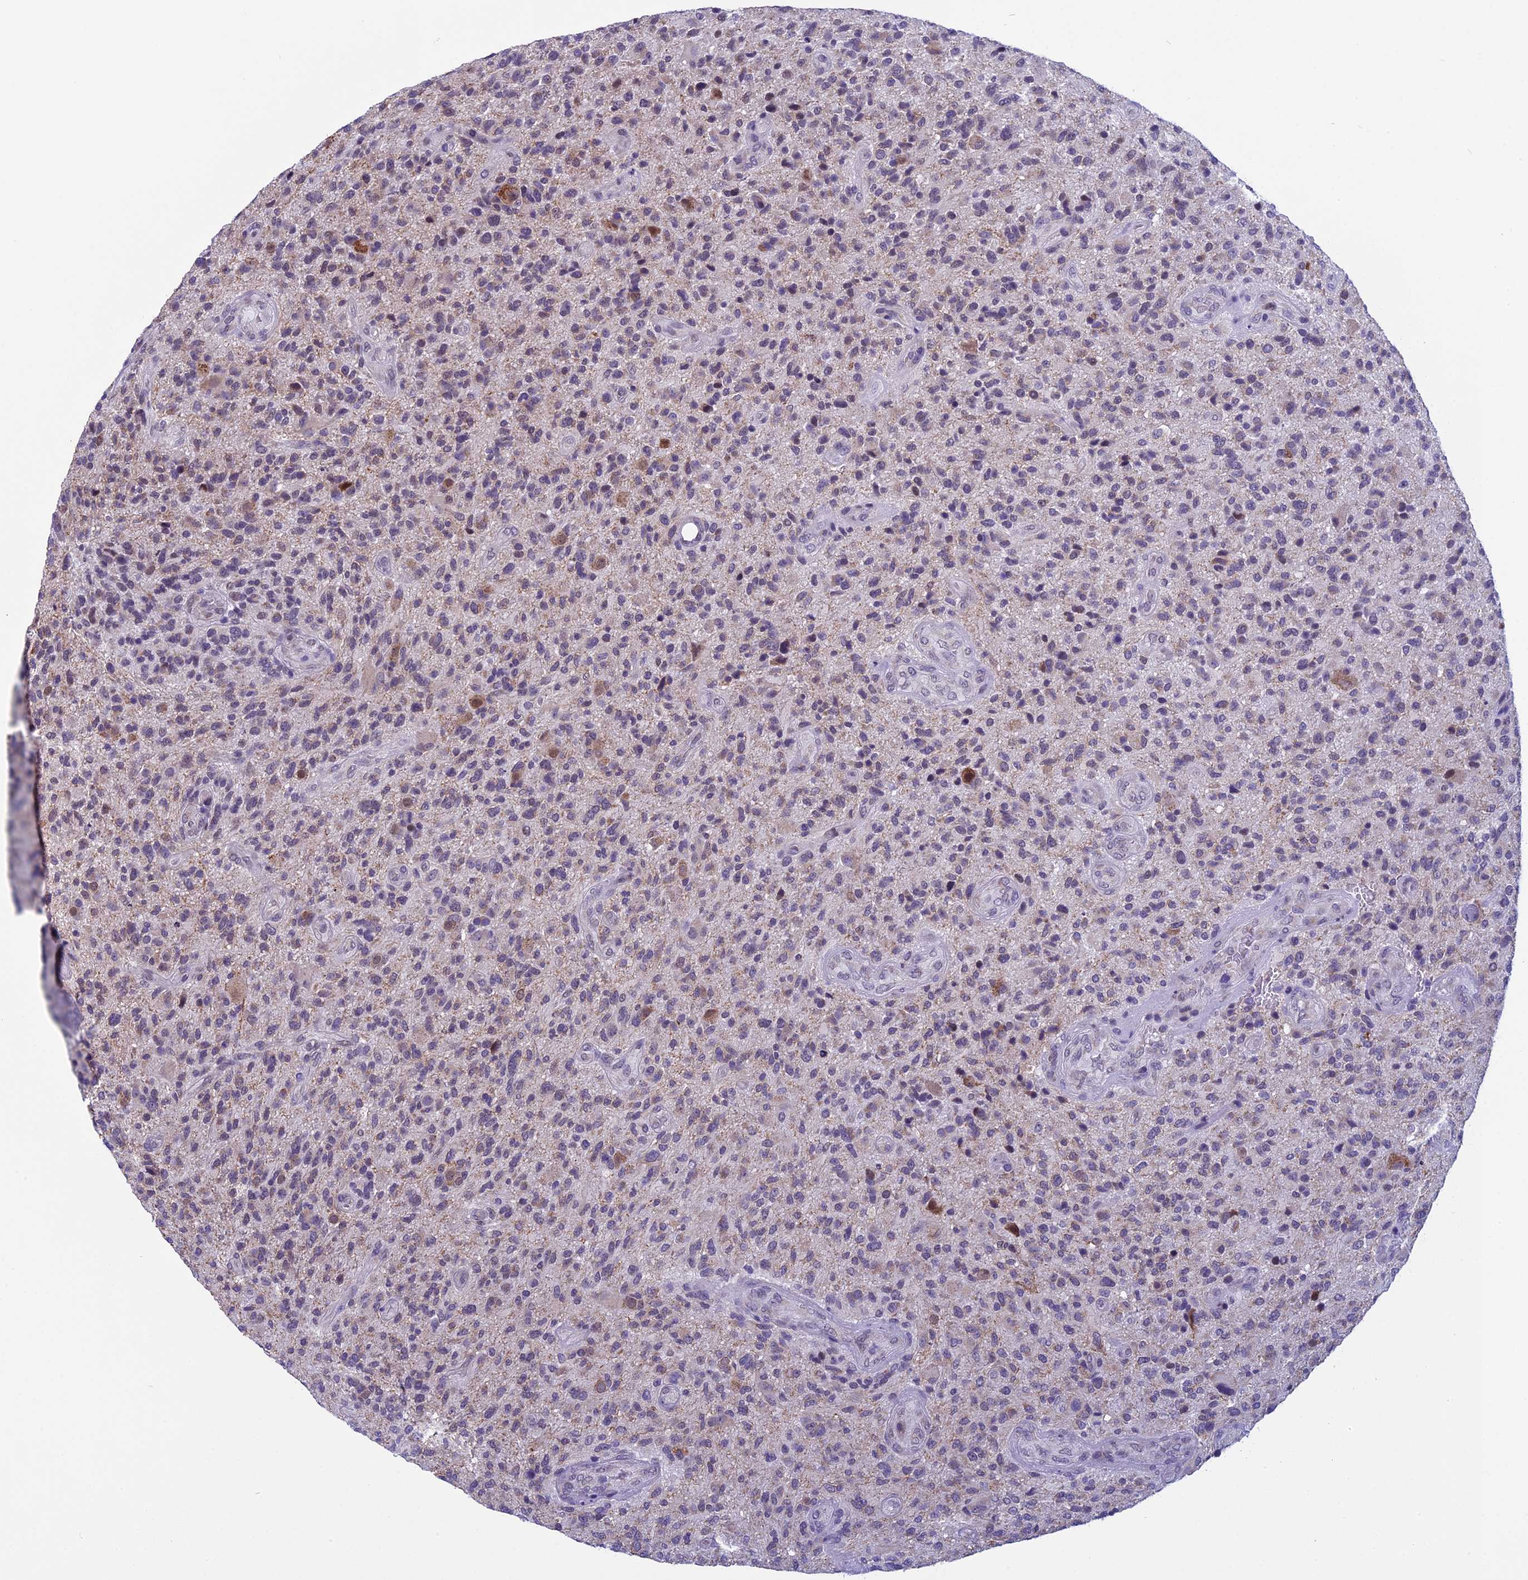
{"staining": {"intensity": "weak", "quantity": "<25%", "location": "cytoplasmic/membranous"}, "tissue": "glioma", "cell_type": "Tumor cells", "image_type": "cancer", "snomed": [{"axis": "morphology", "description": "Glioma, malignant, High grade"}, {"axis": "topography", "description": "Brain"}], "caption": "There is no significant expression in tumor cells of glioma.", "gene": "ZNF317", "patient": {"sex": "male", "age": 47}}